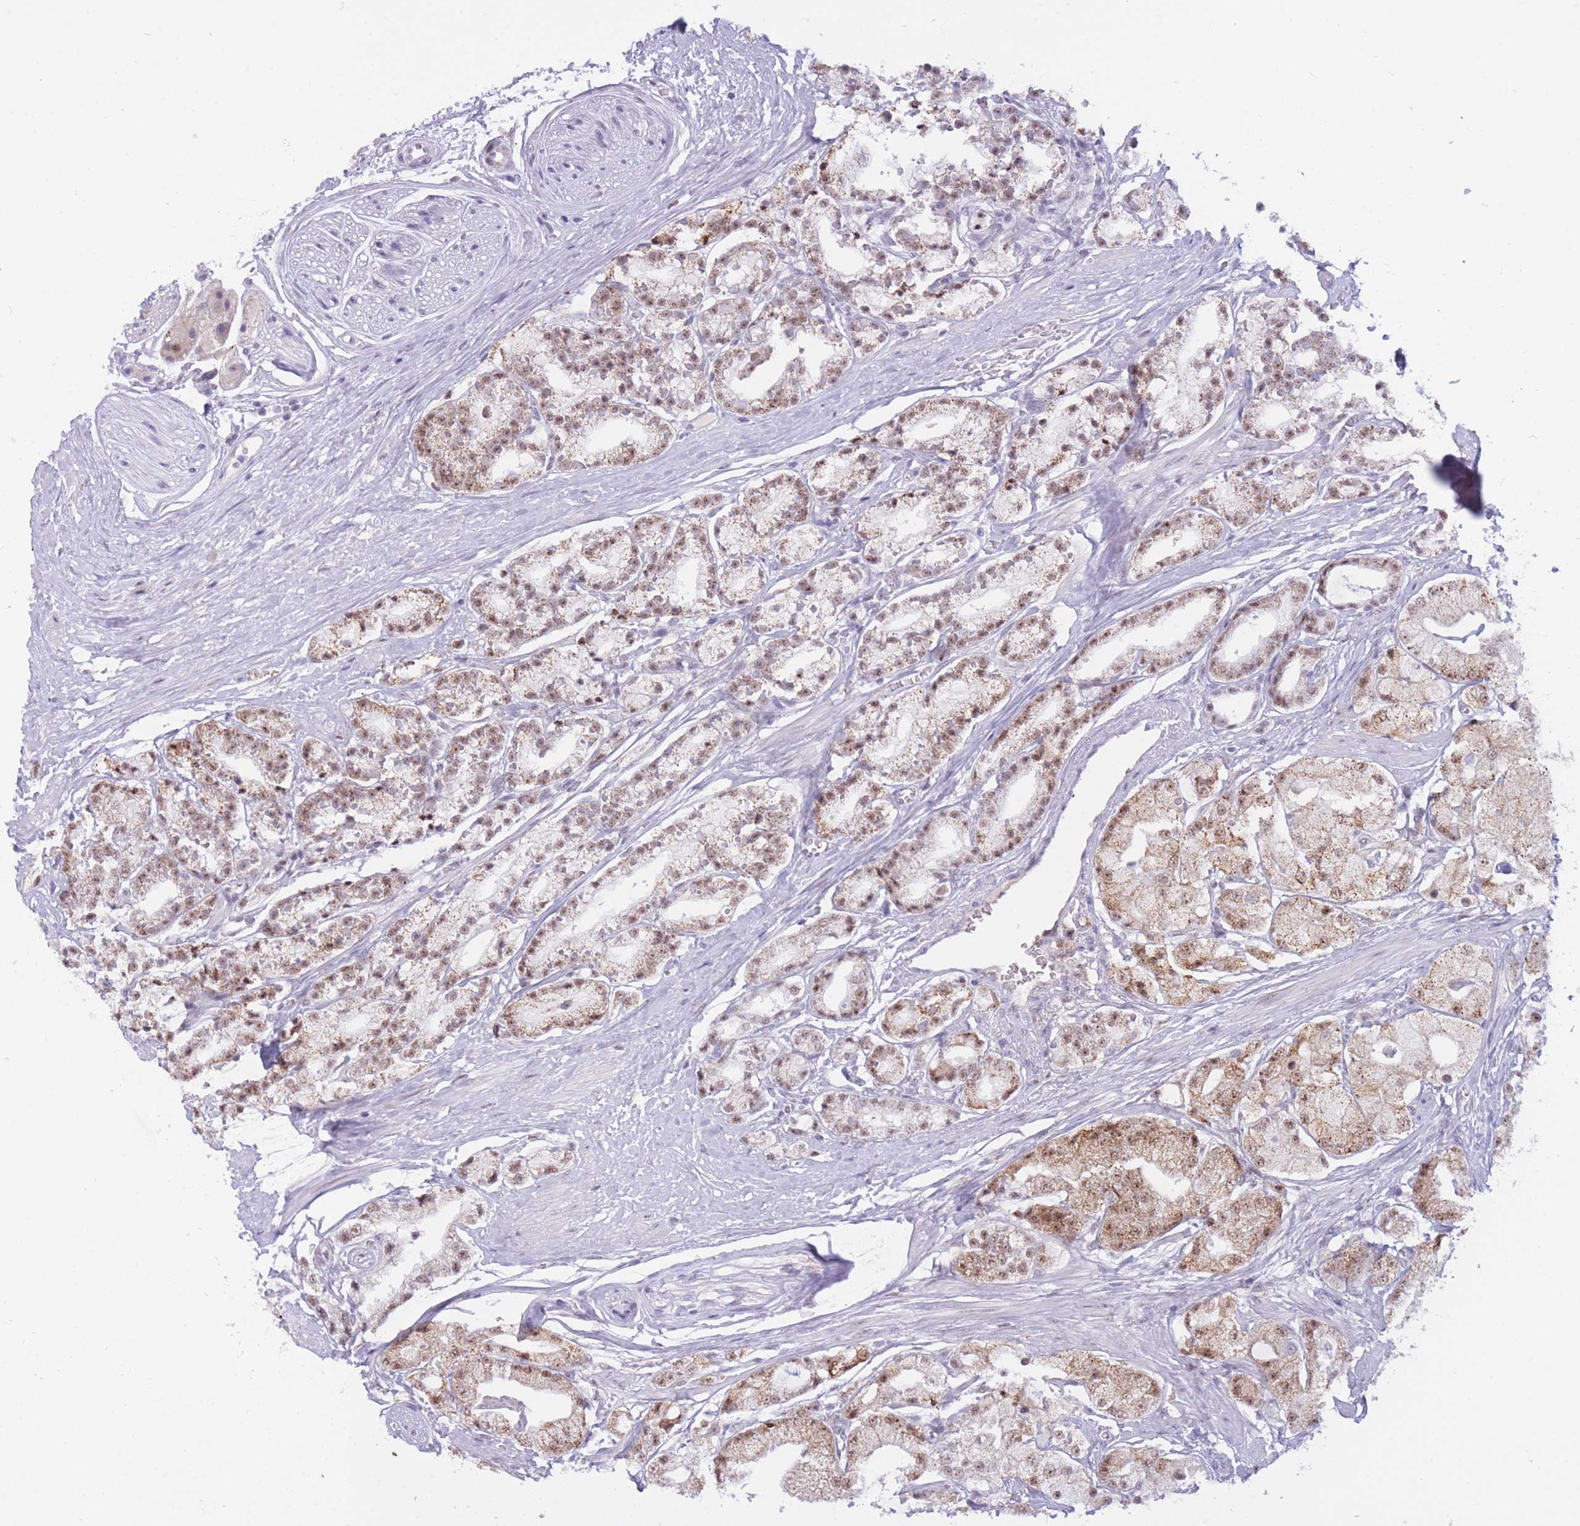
{"staining": {"intensity": "moderate", "quantity": ">75%", "location": "cytoplasmic/membranous,nuclear"}, "tissue": "prostate cancer", "cell_type": "Tumor cells", "image_type": "cancer", "snomed": [{"axis": "morphology", "description": "Adenocarcinoma, High grade"}, {"axis": "topography", "description": "Prostate"}], "caption": "Protein expression analysis of human prostate cancer reveals moderate cytoplasmic/membranous and nuclear expression in approximately >75% of tumor cells.", "gene": "CYP2B6", "patient": {"sex": "male", "age": 71}}